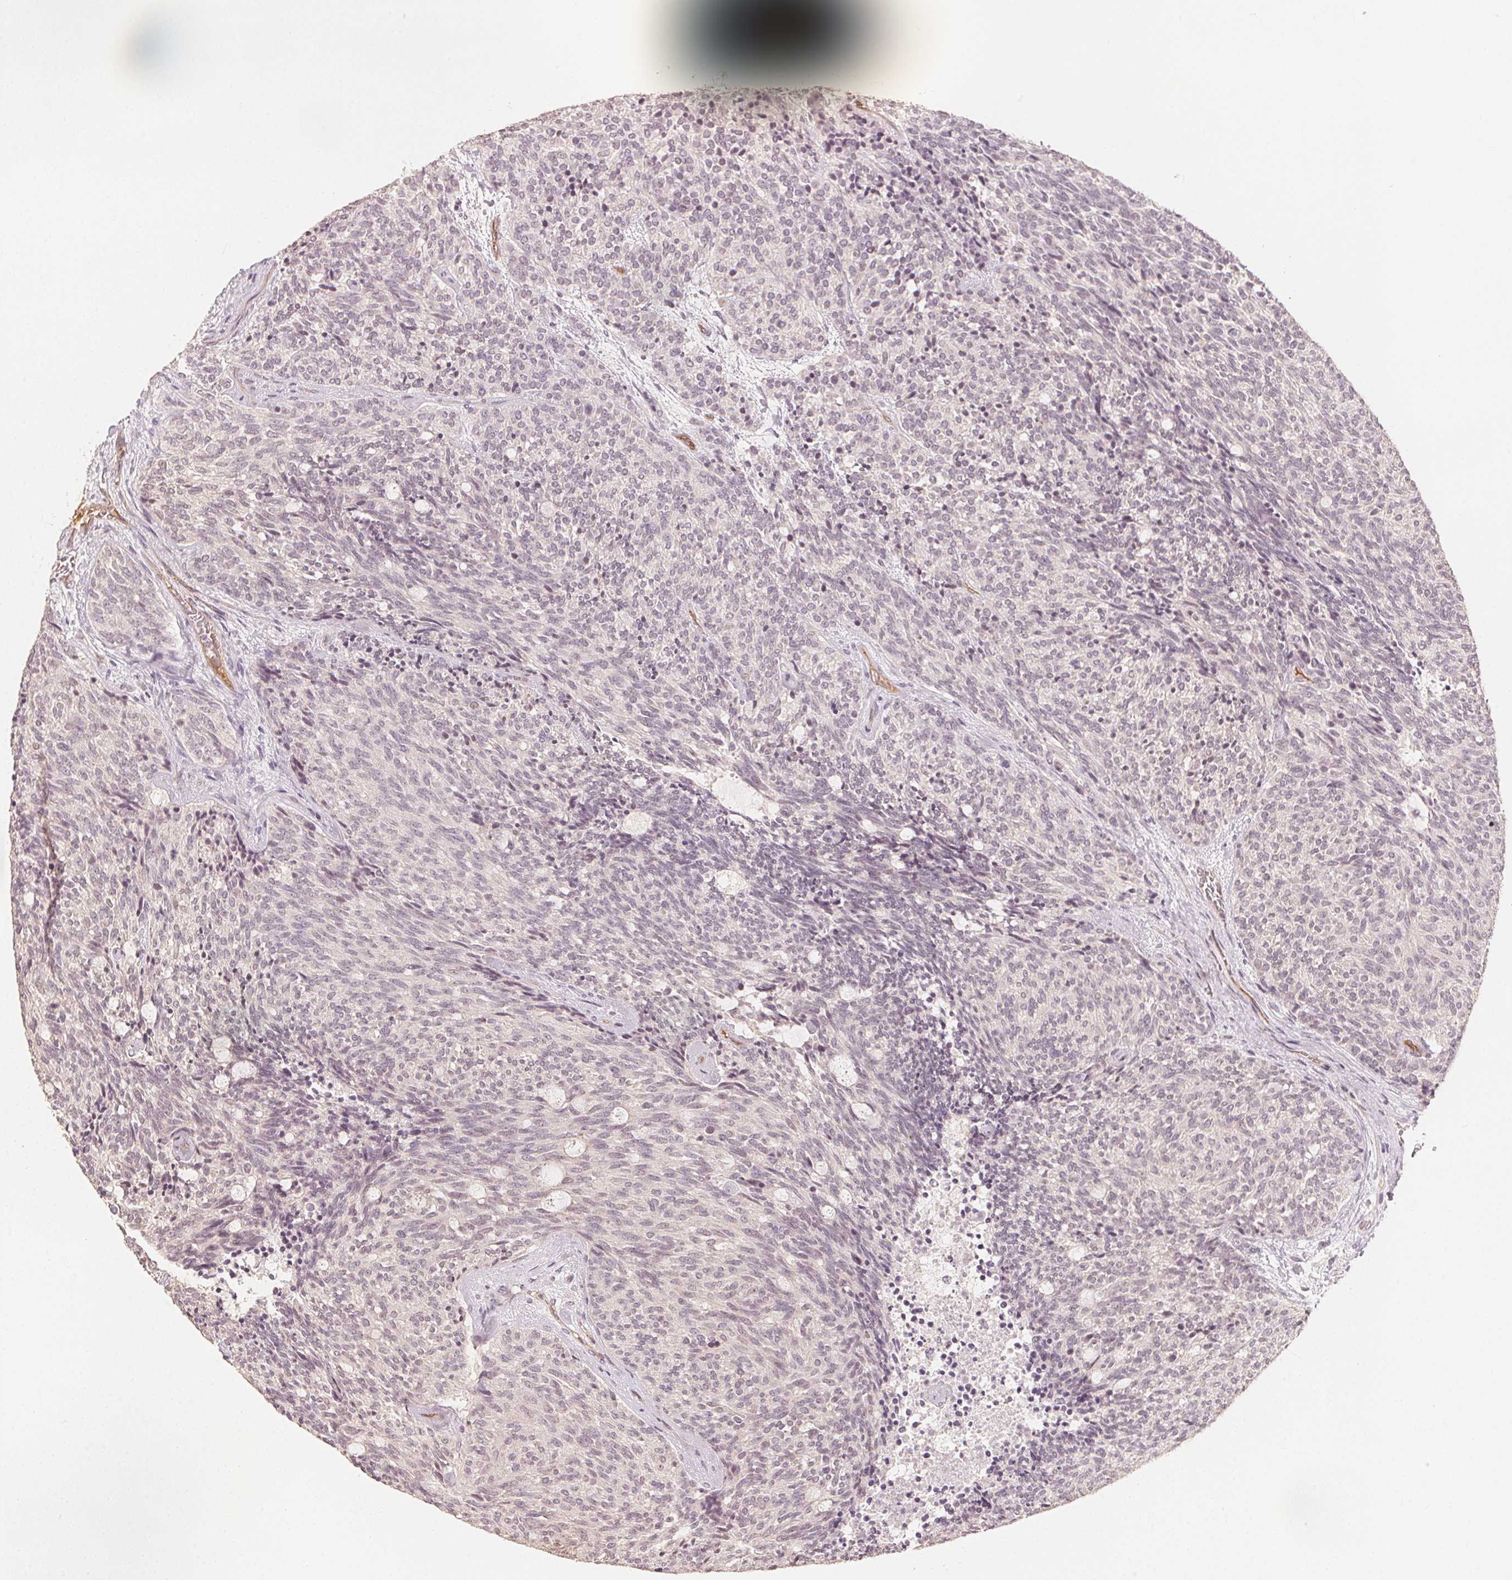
{"staining": {"intensity": "negative", "quantity": "none", "location": "none"}, "tissue": "carcinoid", "cell_type": "Tumor cells", "image_type": "cancer", "snomed": [{"axis": "morphology", "description": "Carcinoid, malignant, NOS"}, {"axis": "topography", "description": "Pancreas"}], "caption": "Tumor cells show no significant protein expression in malignant carcinoid.", "gene": "CIB1", "patient": {"sex": "female", "age": 54}}